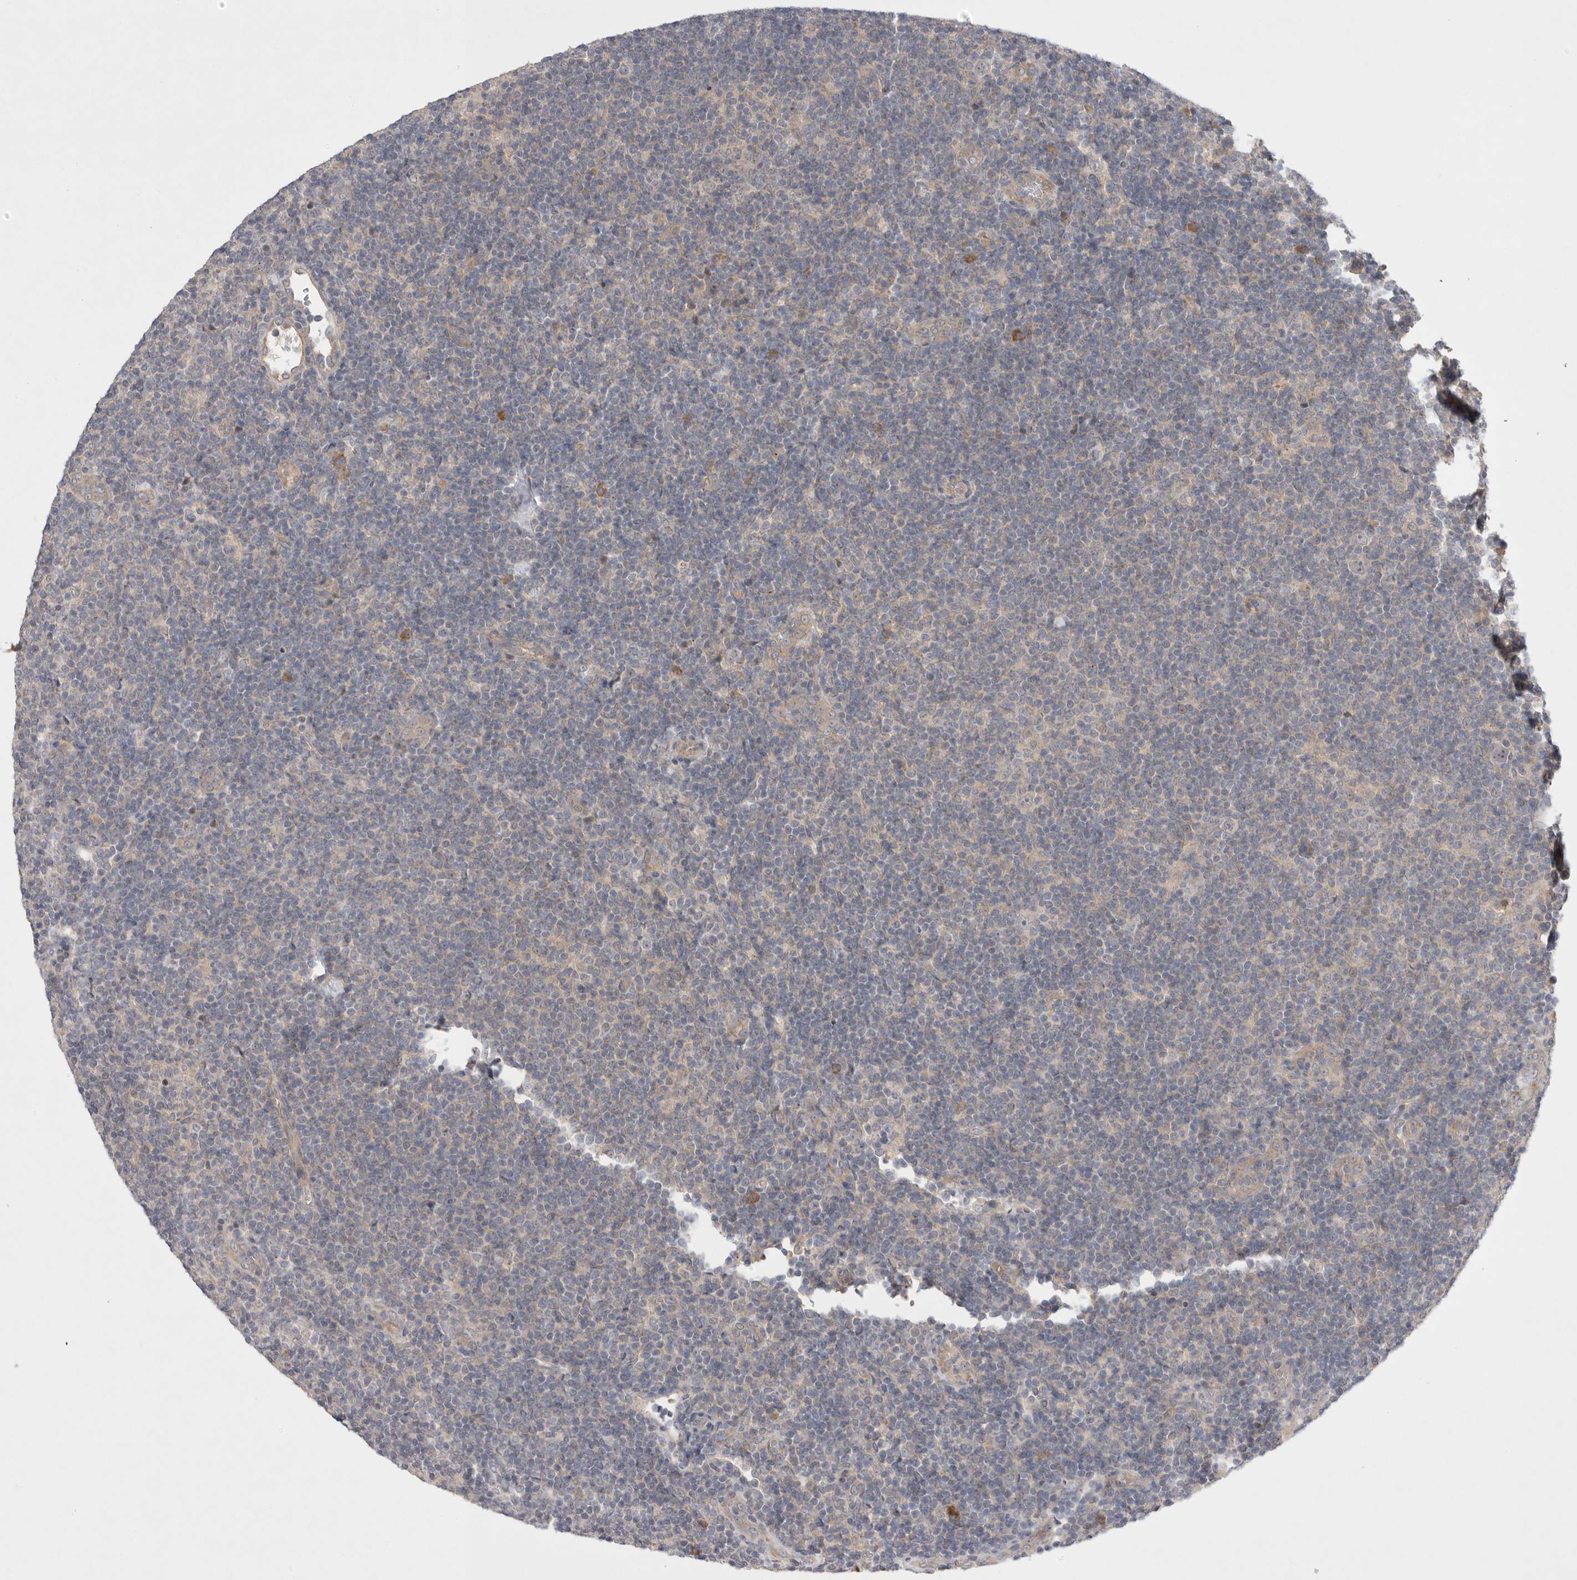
{"staining": {"intensity": "negative", "quantity": "none", "location": "none"}, "tissue": "lymphoma", "cell_type": "Tumor cells", "image_type": "cancer", "snomed": [{"axis": "morphology", "description": "Hodgkin's disease, NOS"}, {"axis": "topography", "description": "Lymph node"}], "caption": "Immunohistochemistry (IHC) of lymphoma displays no staining in tumor cells.", "gene": "NRCAM", "patient": {"sex": "female", "age": 57}}